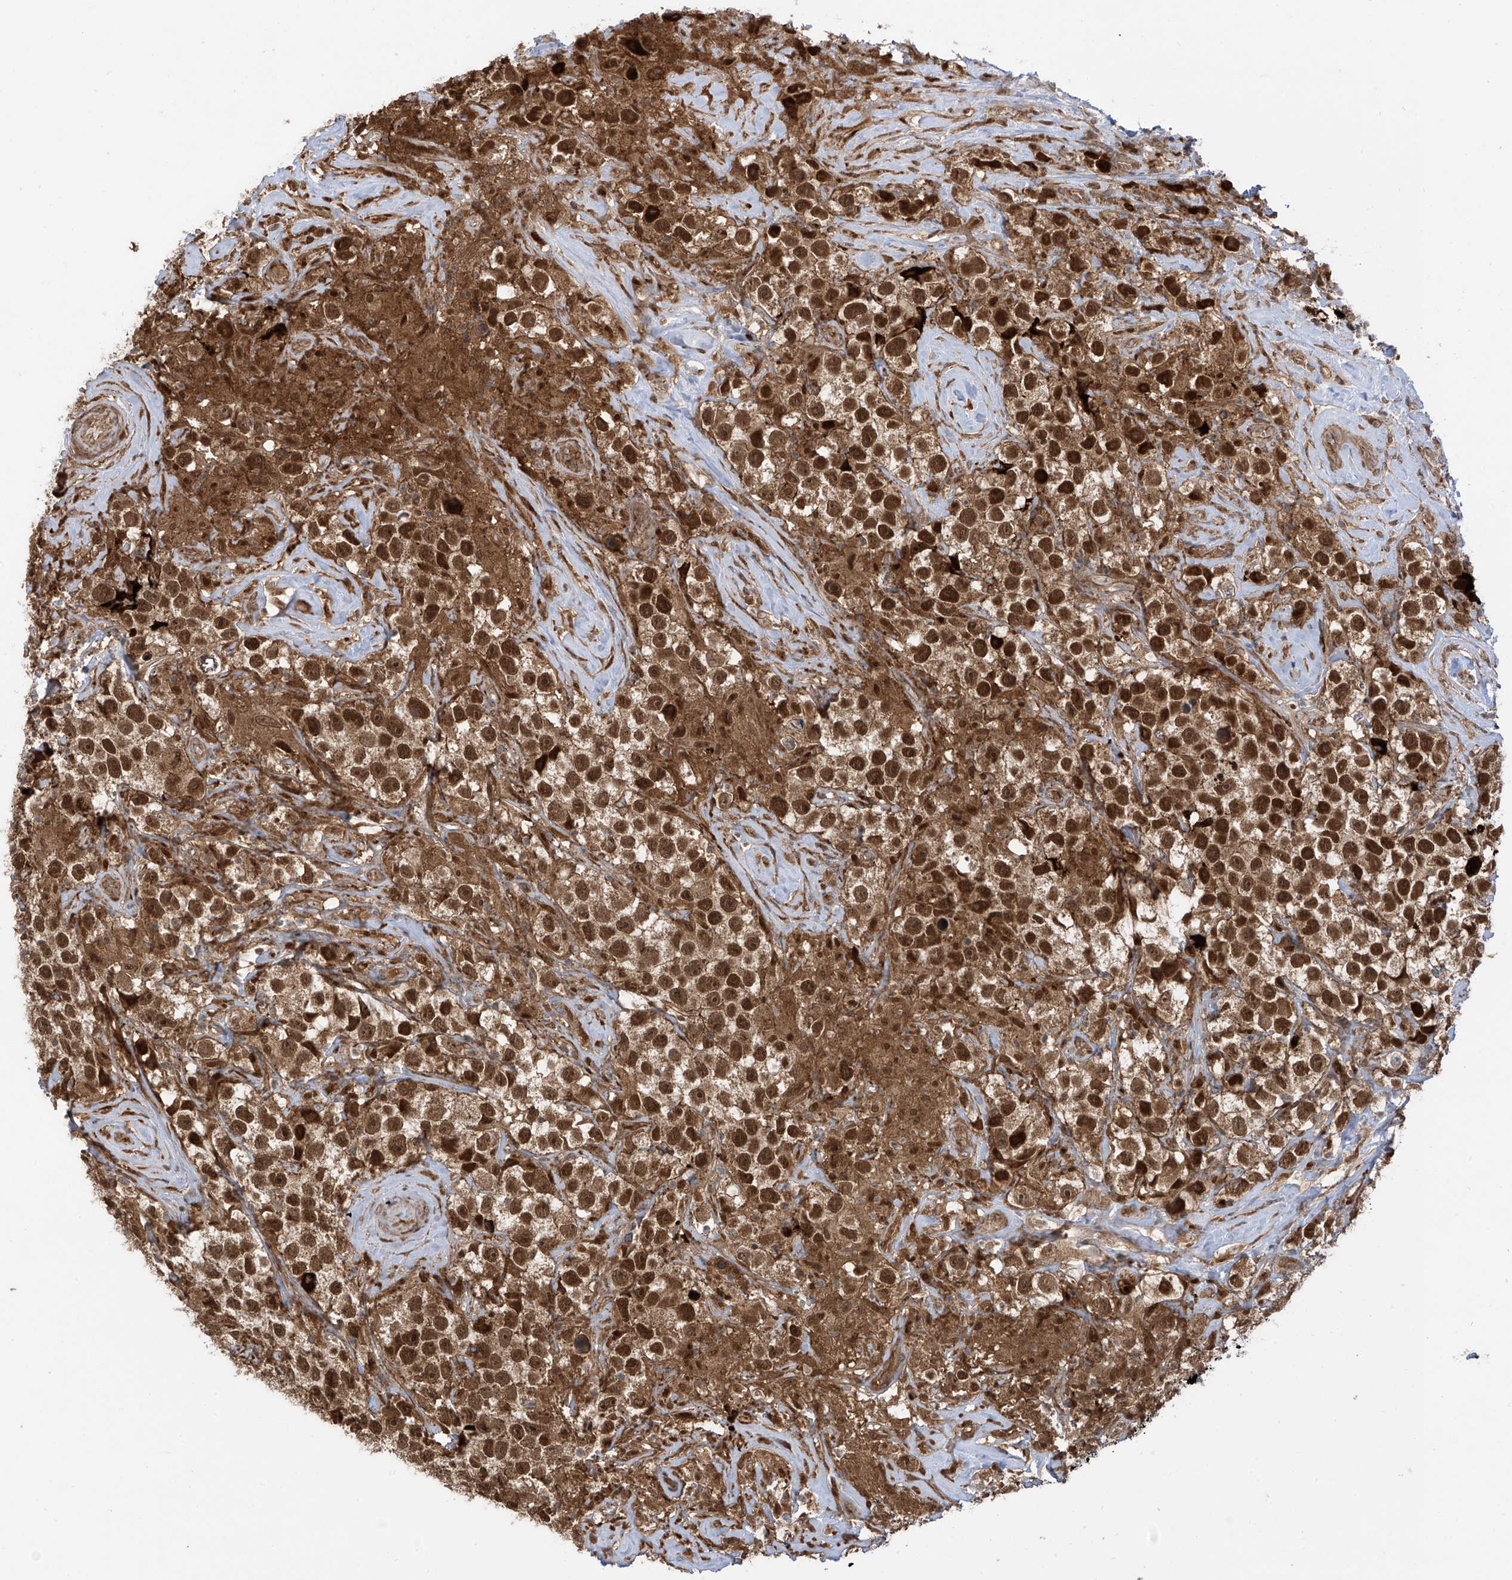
{"staining": {"intensity": "strong", "quantity": ">75%", "location": "cytoplasmic/membranous,nuclear"}, "tissue": "testis cancer", "cell_type": "Tumor cells", "image_type": "cancer", "snomed": [{"axis": "morphology", "description": "Seminoma, NOS"}, {"axis": "topography", "description": "Testis"}], "caption": "Testis seminoma stained for a protein demonstrates strong cytoplasmic/membranous and nuclear positivity in tumor cells. The protein of interest is shown in brown color, while the nuclei are stained blue.", "gene": "ATAD2B", "patient": {"sex": "male", "age": 49}}